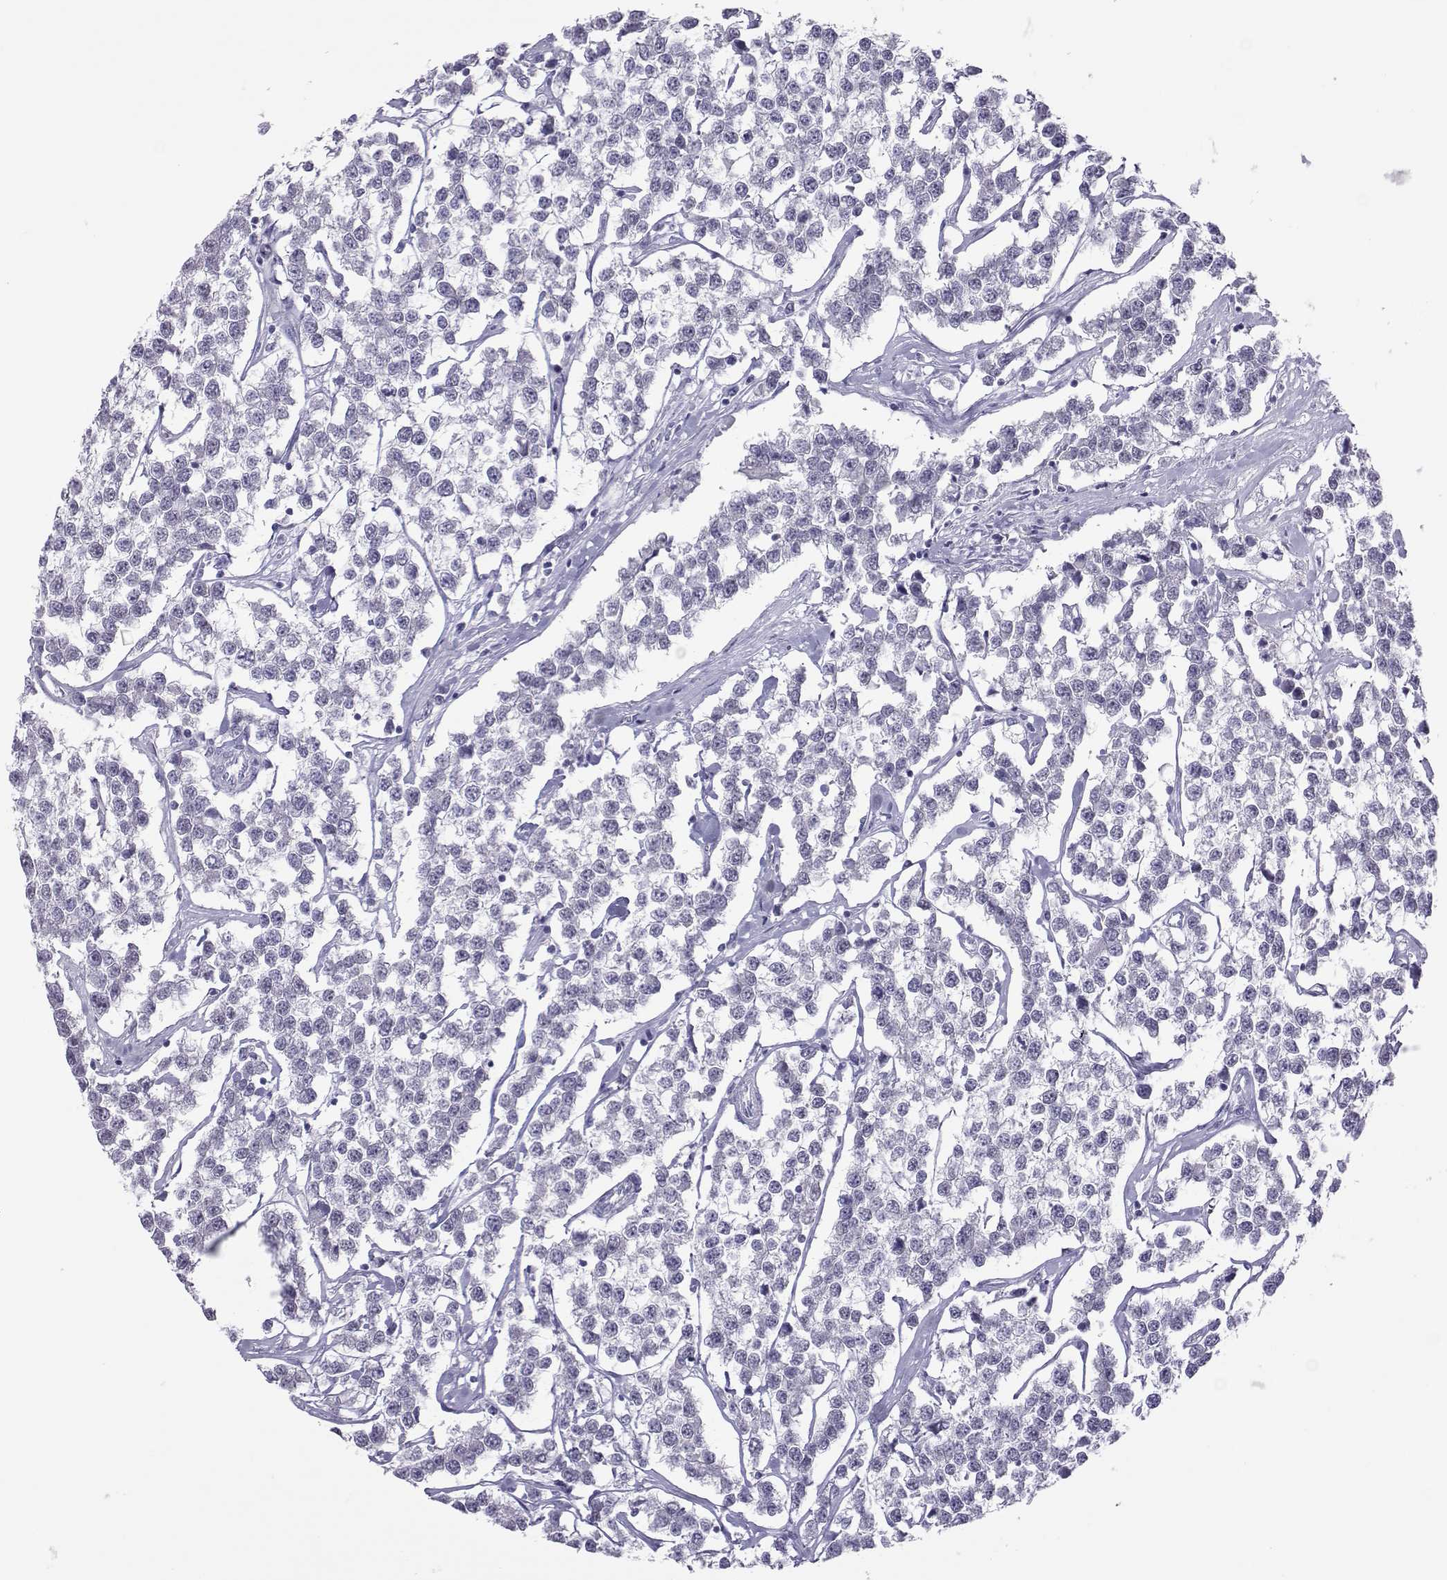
{"staining": {"intensity": "negative", "quantity": "none", "location": "none"}, "tissue": "testis cancer", "cell_type": "Tumor cells", "image_type": "cancer", "snomed": [{"axis": "morphology", "description": "Seminoma, NOS"}, {"axis": "topography", "description": "Testis"}], "caption": "DAB (3,3'-diaminobenzidine) immunohistochemical staining of human testis cancer displays no significant staining in tumor cells.", "gene": "TRPM7", "patient": {"sex": "male", "age": 59}}